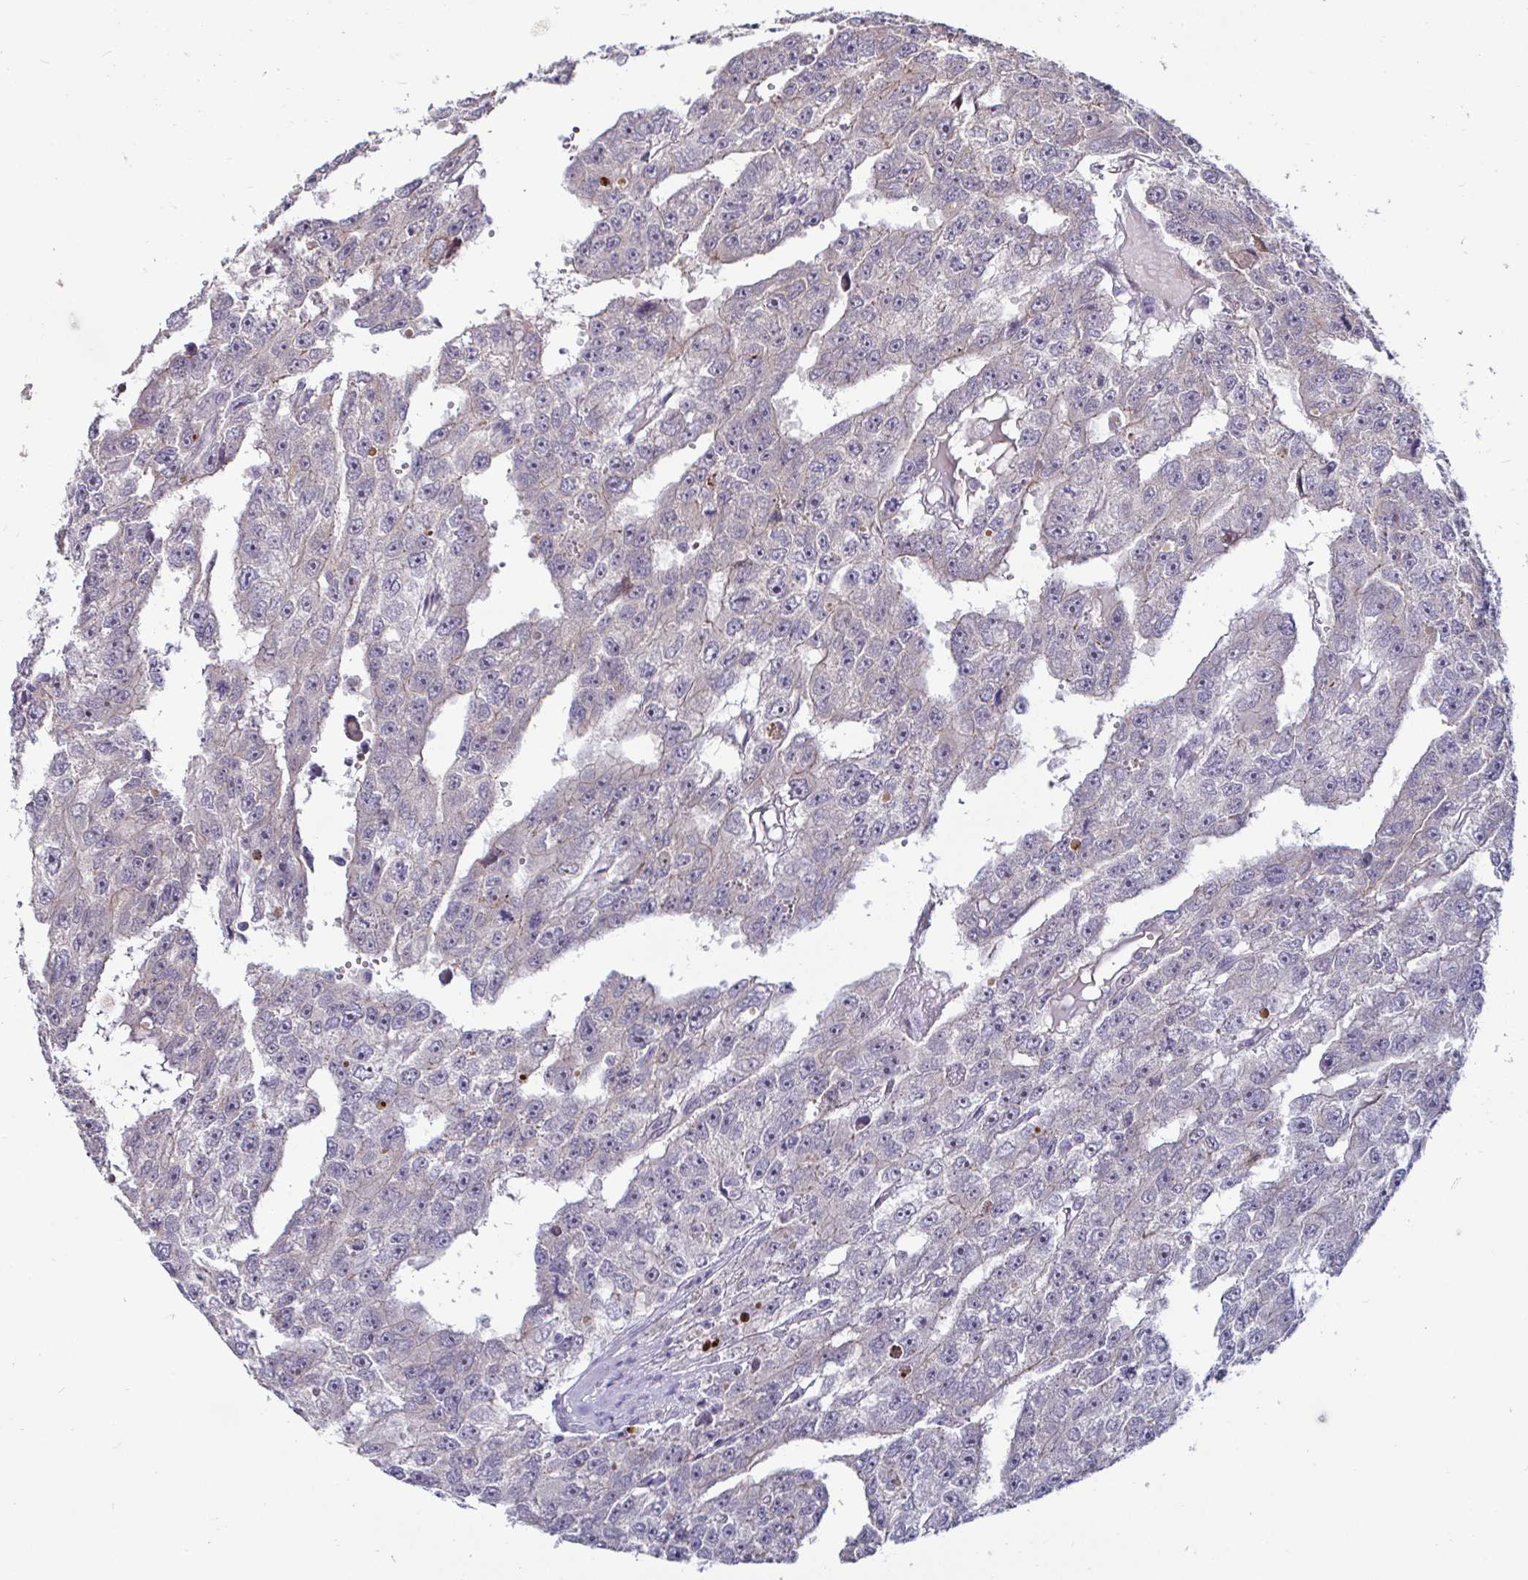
{"staining": {"intensity": "negative", "quantity": "none", "location": "none"}, "tissue": "testis cancer", "cell_type": "Tumor cells", "image_type": "cancer", "snomed": [{"axis": "morphology", "description": "Carcinoma, Embryonal, NOS"}, {"axis": "topography", "description": "Testis"}], "caption": "This is a micrograph of immunohistochemistry staining of testis cancer, which shows no staining in tumor cells.", "gene": "GSTM1", "patient": {"sex": "male", "age": 20}}